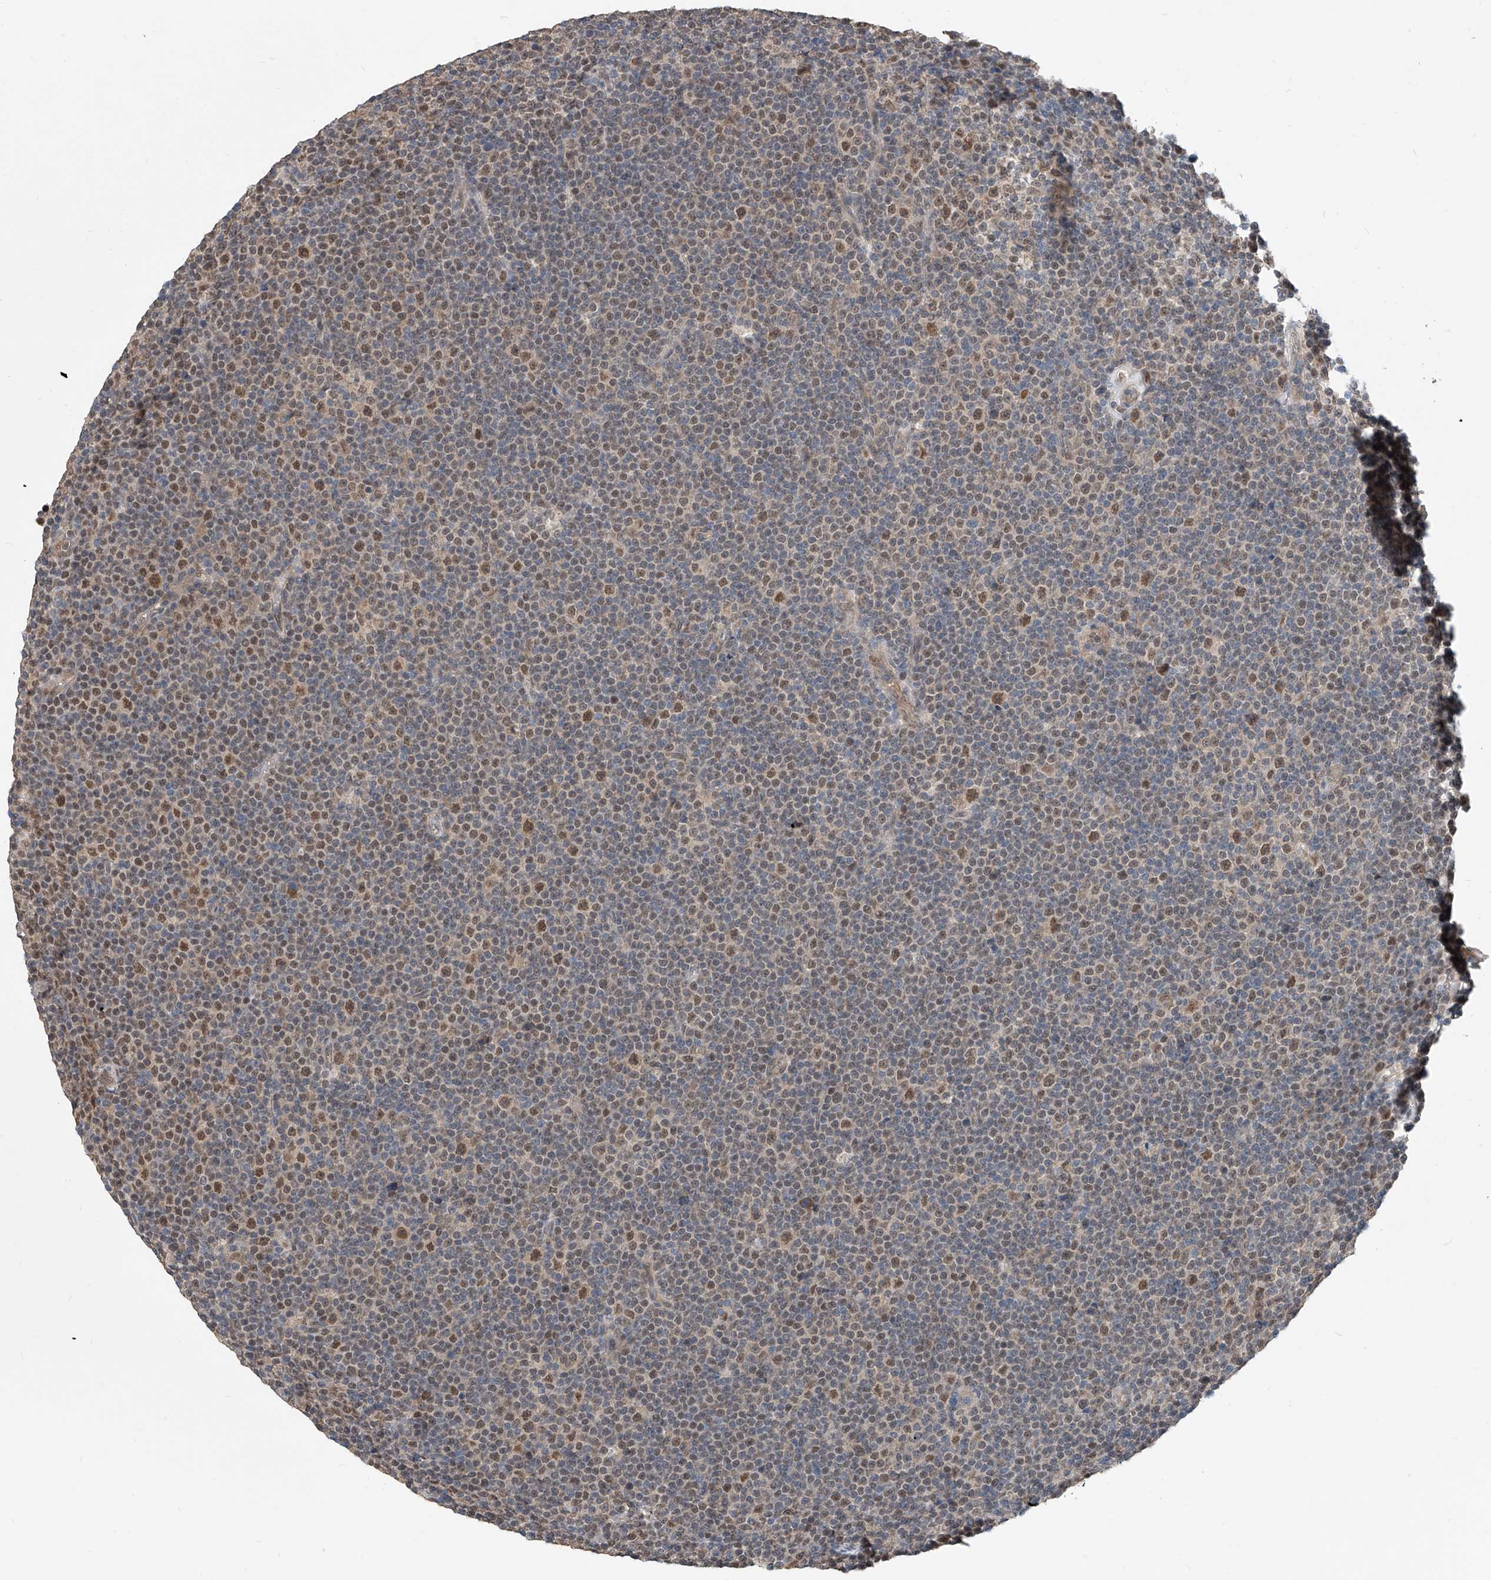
{"staining": {"intensity": "moderate", "quantity": "25%-75%", "location": "nuclear"}, "tissue": "lymphoma", "cell_type": "Tumor cells", "image_type": "cancer", "snomed": [{"axis": "morphology", "description": "Malignant lymphoma, non-Hodgkin's type, Low grade"}, {"axis": "topography", "description": "Lymph node"}], "caption": "This image displays immunohistochemistry staining of human low-grade malignant lymphoma, non-Hodgkin's type, with medium moderate nuclear expression in about 25%-75% of tumor cells.", "gene": "CARMIL3", "patient": {"sex": "female", "age": 67}}